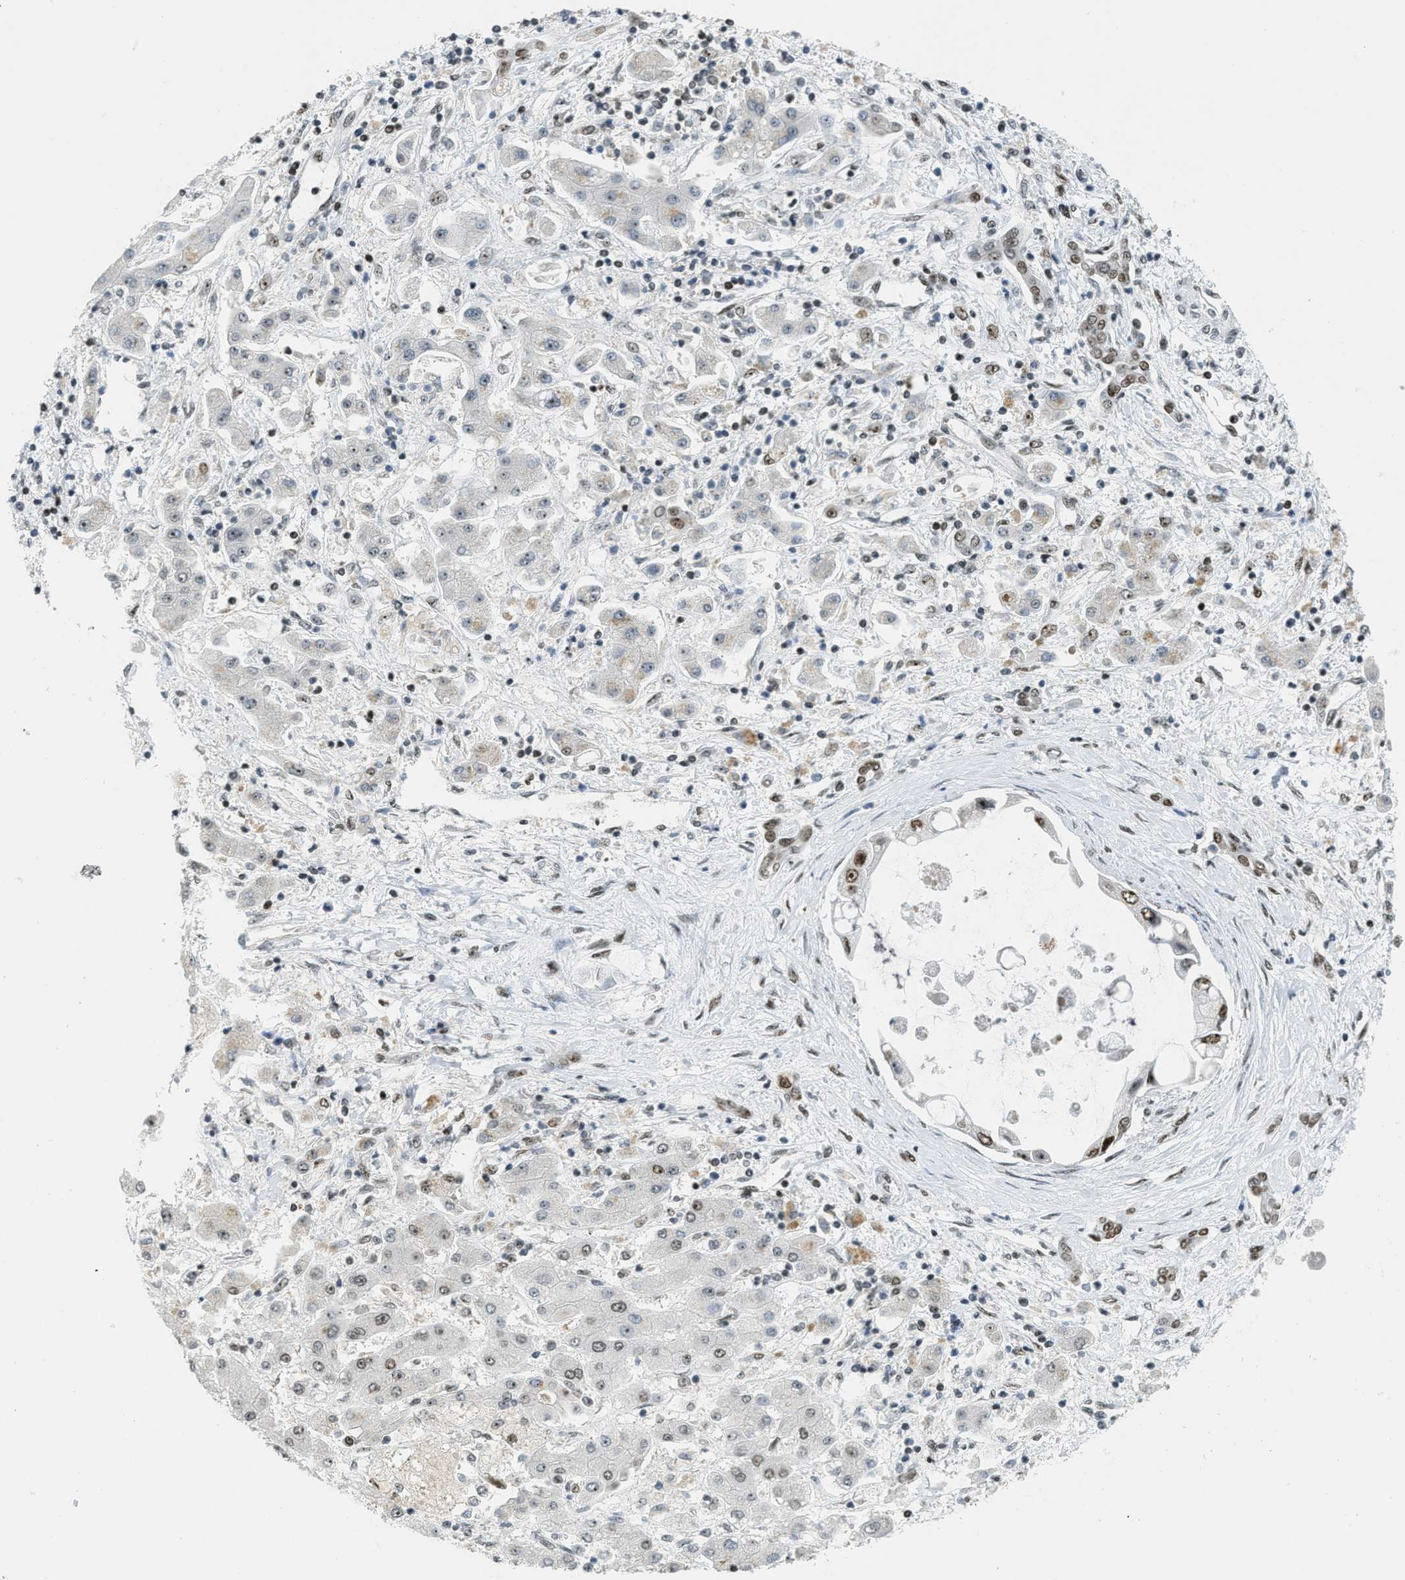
{"staining": {"intensity": "moderate", "quantity": ">75%", "location": "nuclear"}, "tissue": "liver cancer", "cell_type": "Tumor cells", "image_type": "cancer", "snomed": [{"axis": "morphology", "description": "Cholangiocarcinoma"}, {"axis": "topography", "description": "Liver"}], "caption": "Cholangiocarcinoma (liver) stained for a protein (brown) reveals moderate nuclear positive positivity in about >75% of tumor cells.", "gene": "URB1", "patient": {"sex": "male", "age": 50}}